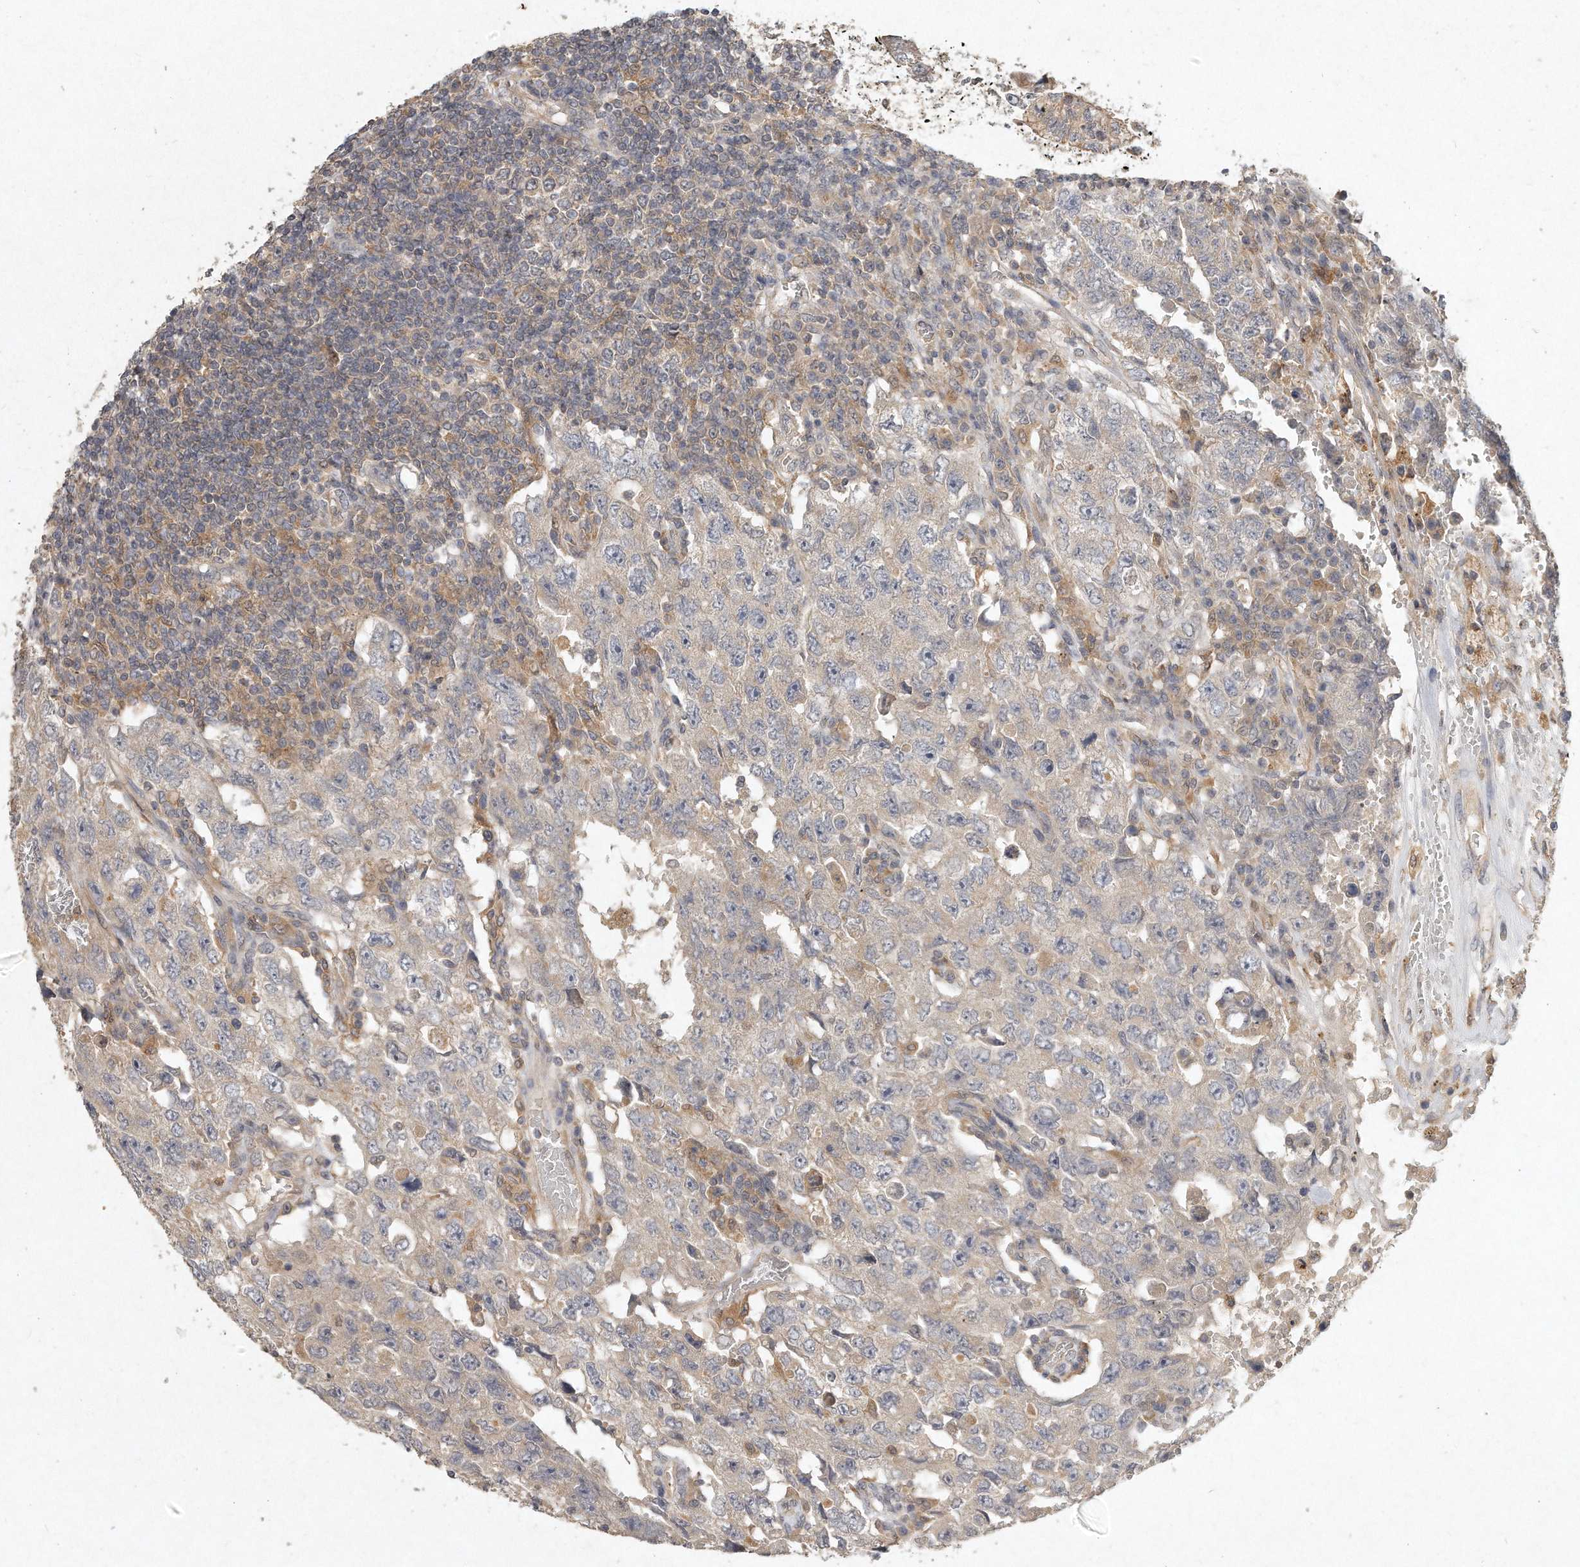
{"staining": {"intensity": "negative", "quantity": "none", "location": "none"}, "tissue": "testis cancer", "cell_type": "Tumor cells", "image_type": "cancer", "snomed": [{"axis": "morphology", "description": "Carcinoma, Embryonal, NOS"}, {"axis": "topography", "description": "Testis"}], "caption": "Immunohistochemical staining of testis cancer shows no significant staining in tumor cells. Nuclei are stained in blue.", "gene": "LGALS8", "patient": {"sex": "male", "age": 26}}